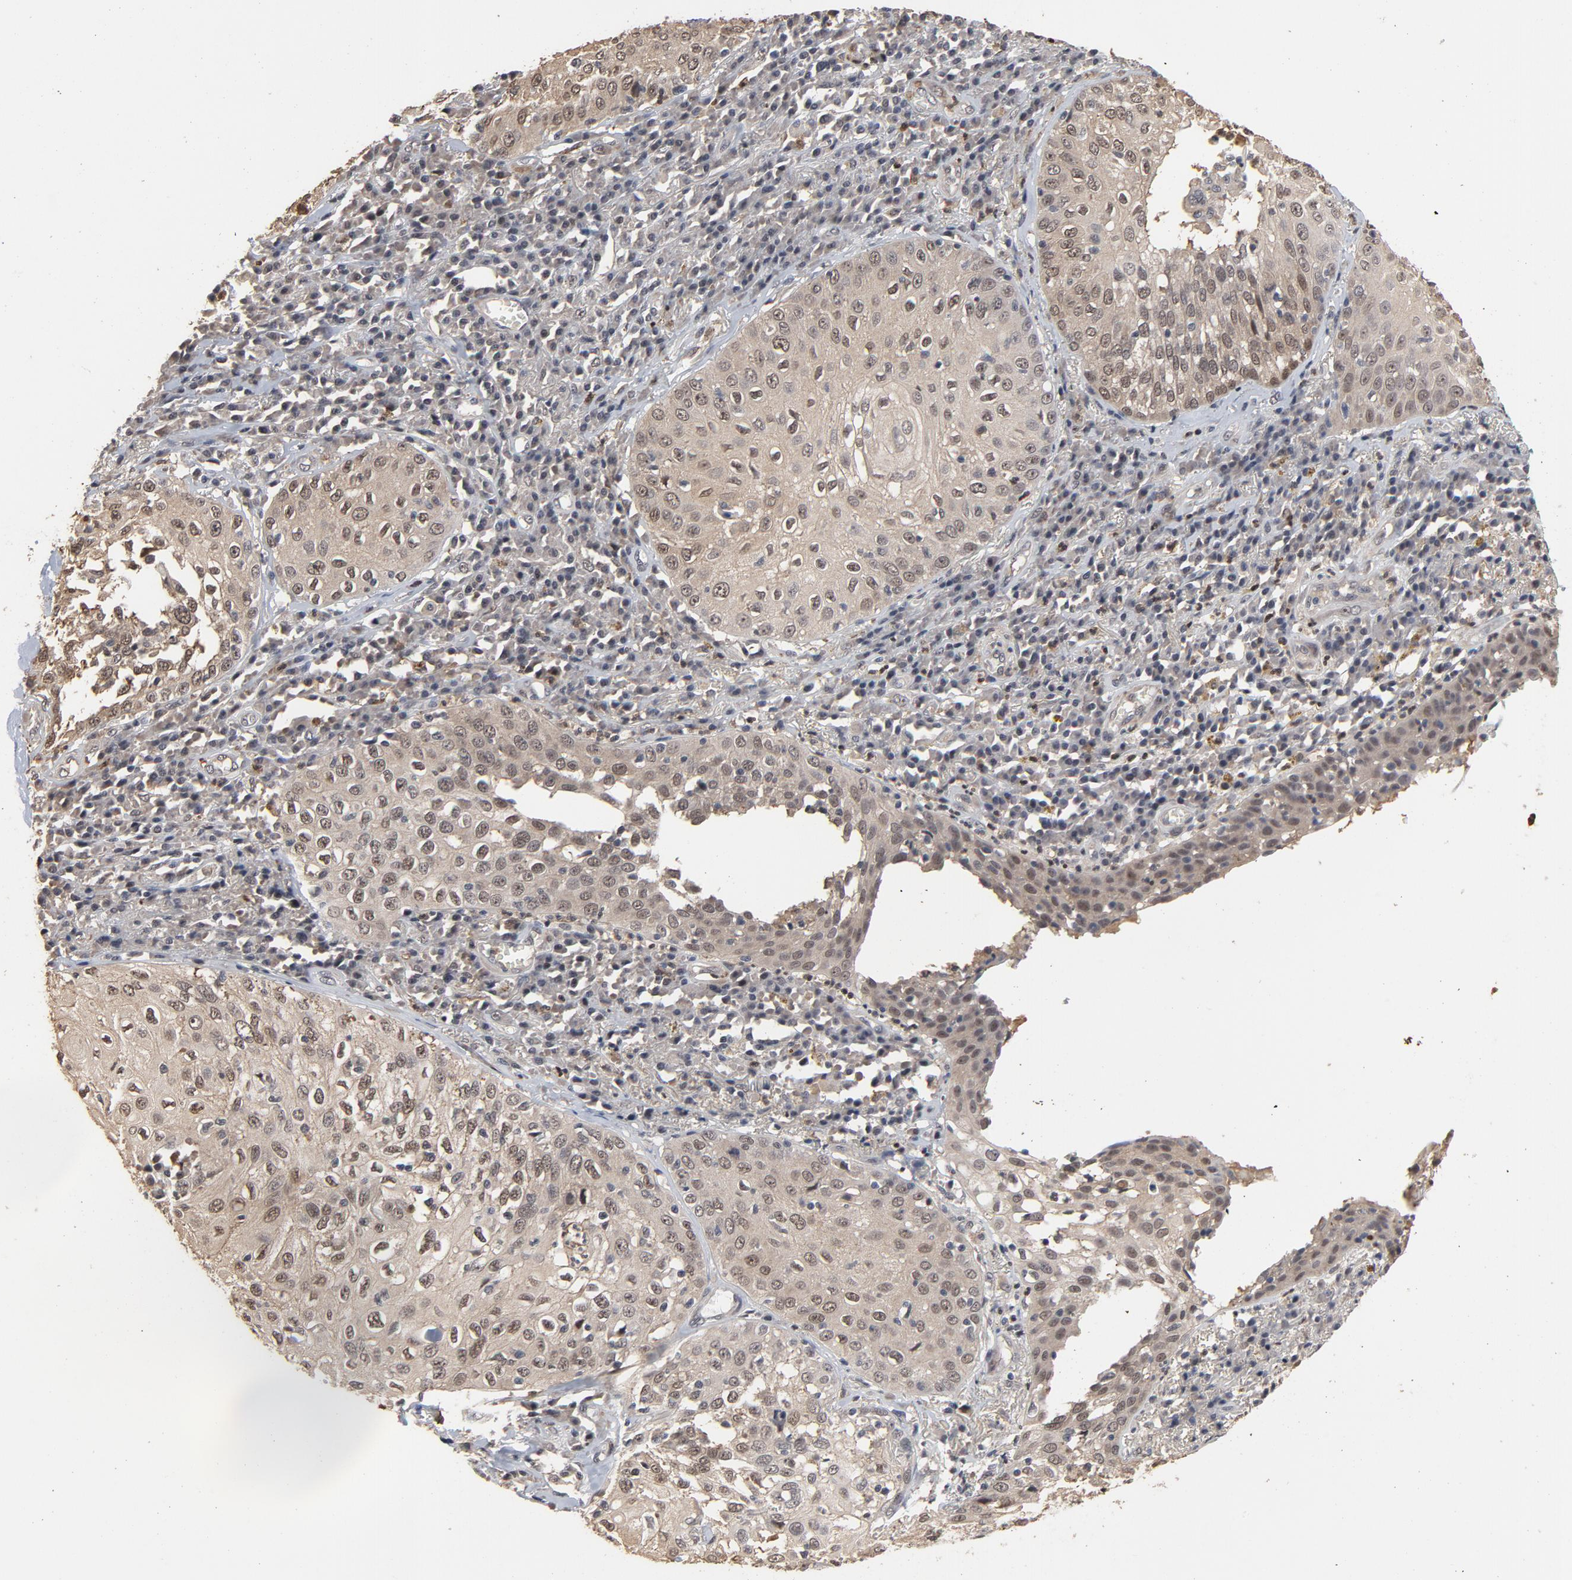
{"staining": {"intensity": "weak", "quantity": "25%-75%", "location": "nuclear"}, "tissue": "skin cancer", "cell_type": "Tumor cells", "image_type": "cancer", "snomed": [{"axis": "morphology", "description": "Squamous cell carcinoma, NOS"}, {"axis": "topography", "description": "Skin"}], "caption": "This is a micrograph of immunohistochemistry (IHC) staining of squamous cell carcinoma (skin), which shows weak expression in the nuclear of tumor cells.", "gene": "RTL5", "patient": {"sex": "male", "age": 65}}